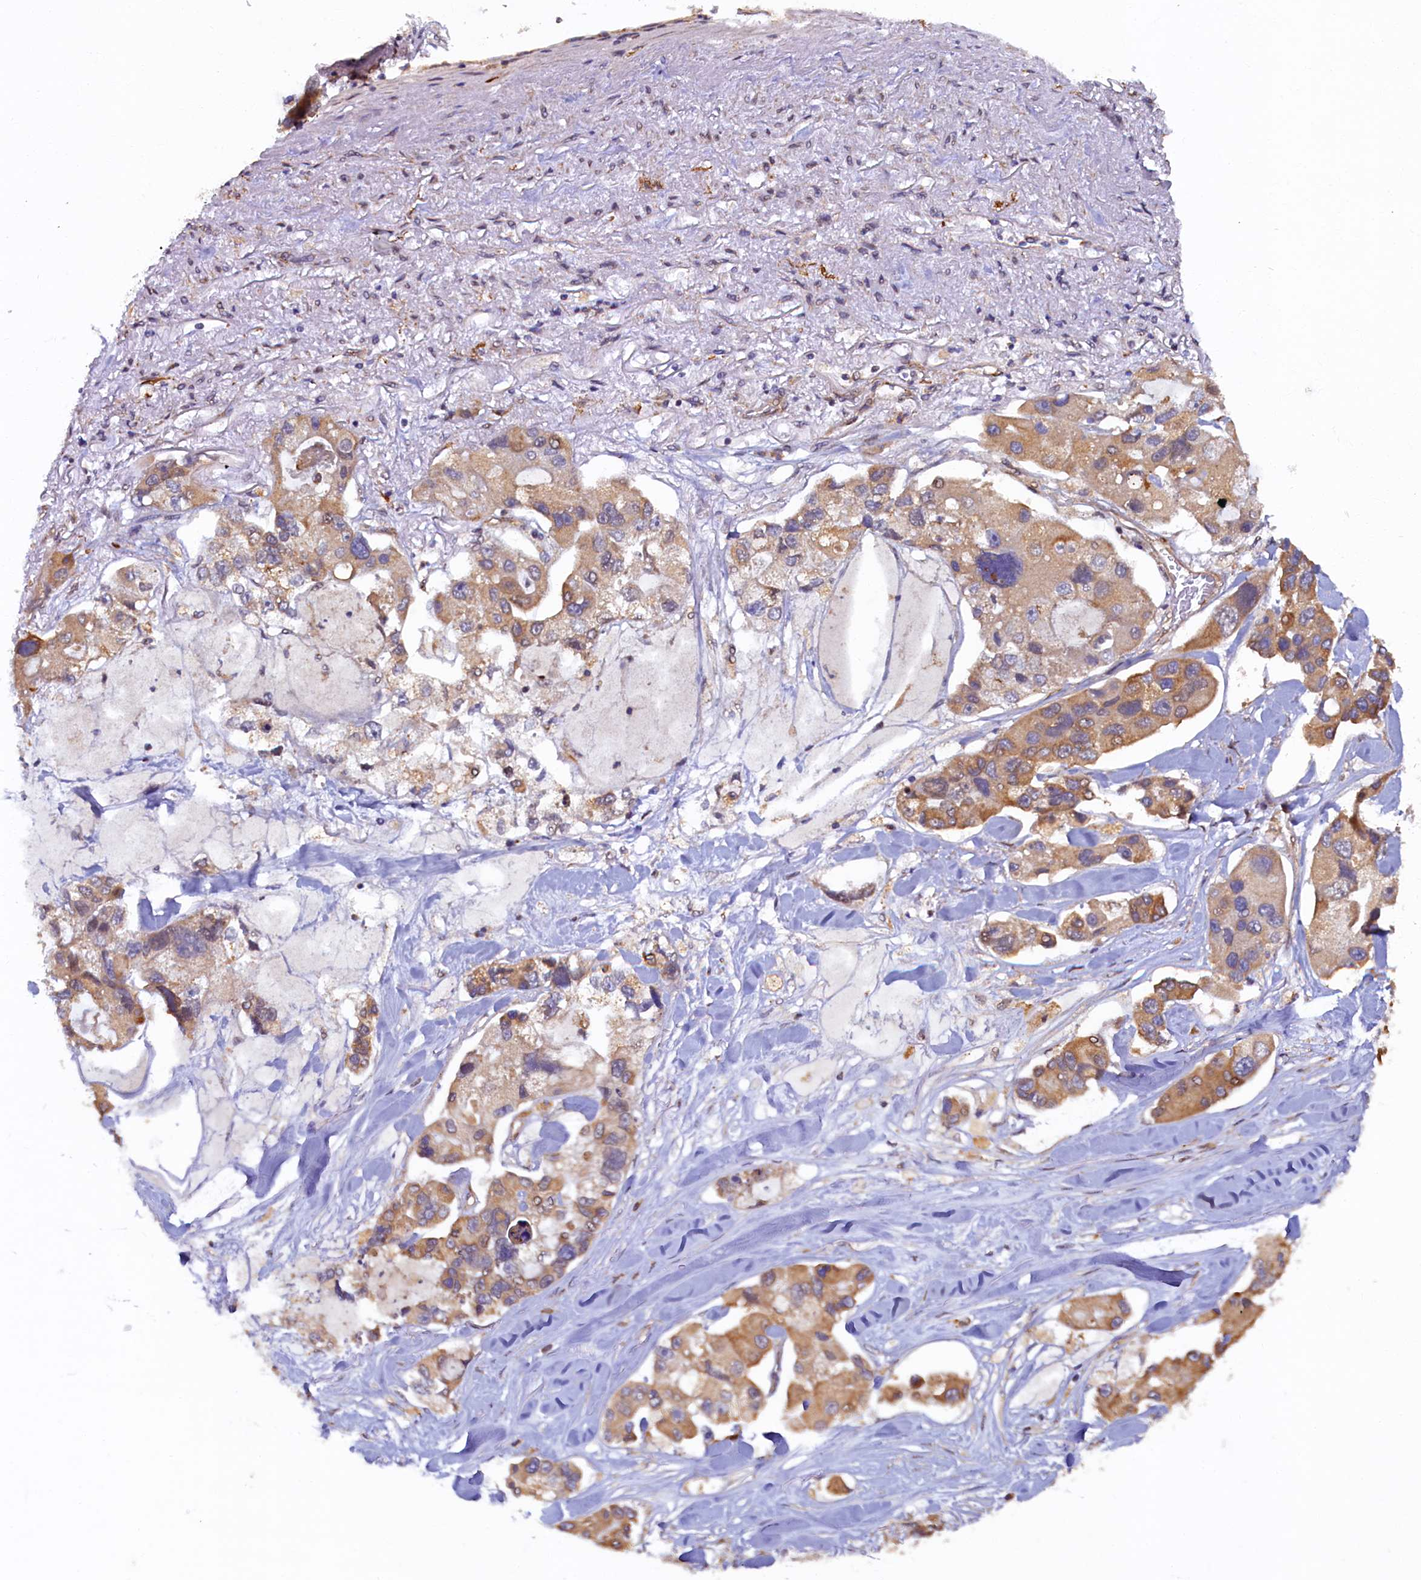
{"staining": {"intensity": "moderate", "quantity": "25%-75%", "location": "cytoplasmic/membranous"}, "tissue": "lung cancer", "cell_type": "Tumor cells", "image_type": "cancer", "snomed": [{"axis": "morphology", "description": "Adenocarcinoma, NOS"}, {"axis": "topography", "description": "Lung"}], "caption": "The immunohistochemical stain highlights moderate cytoplasmic/membranous expression in tumor cells of adenocarcinoma (lung) tissue.", "gene": "STX12", "patient": {"sex": "female", "age": 54}}